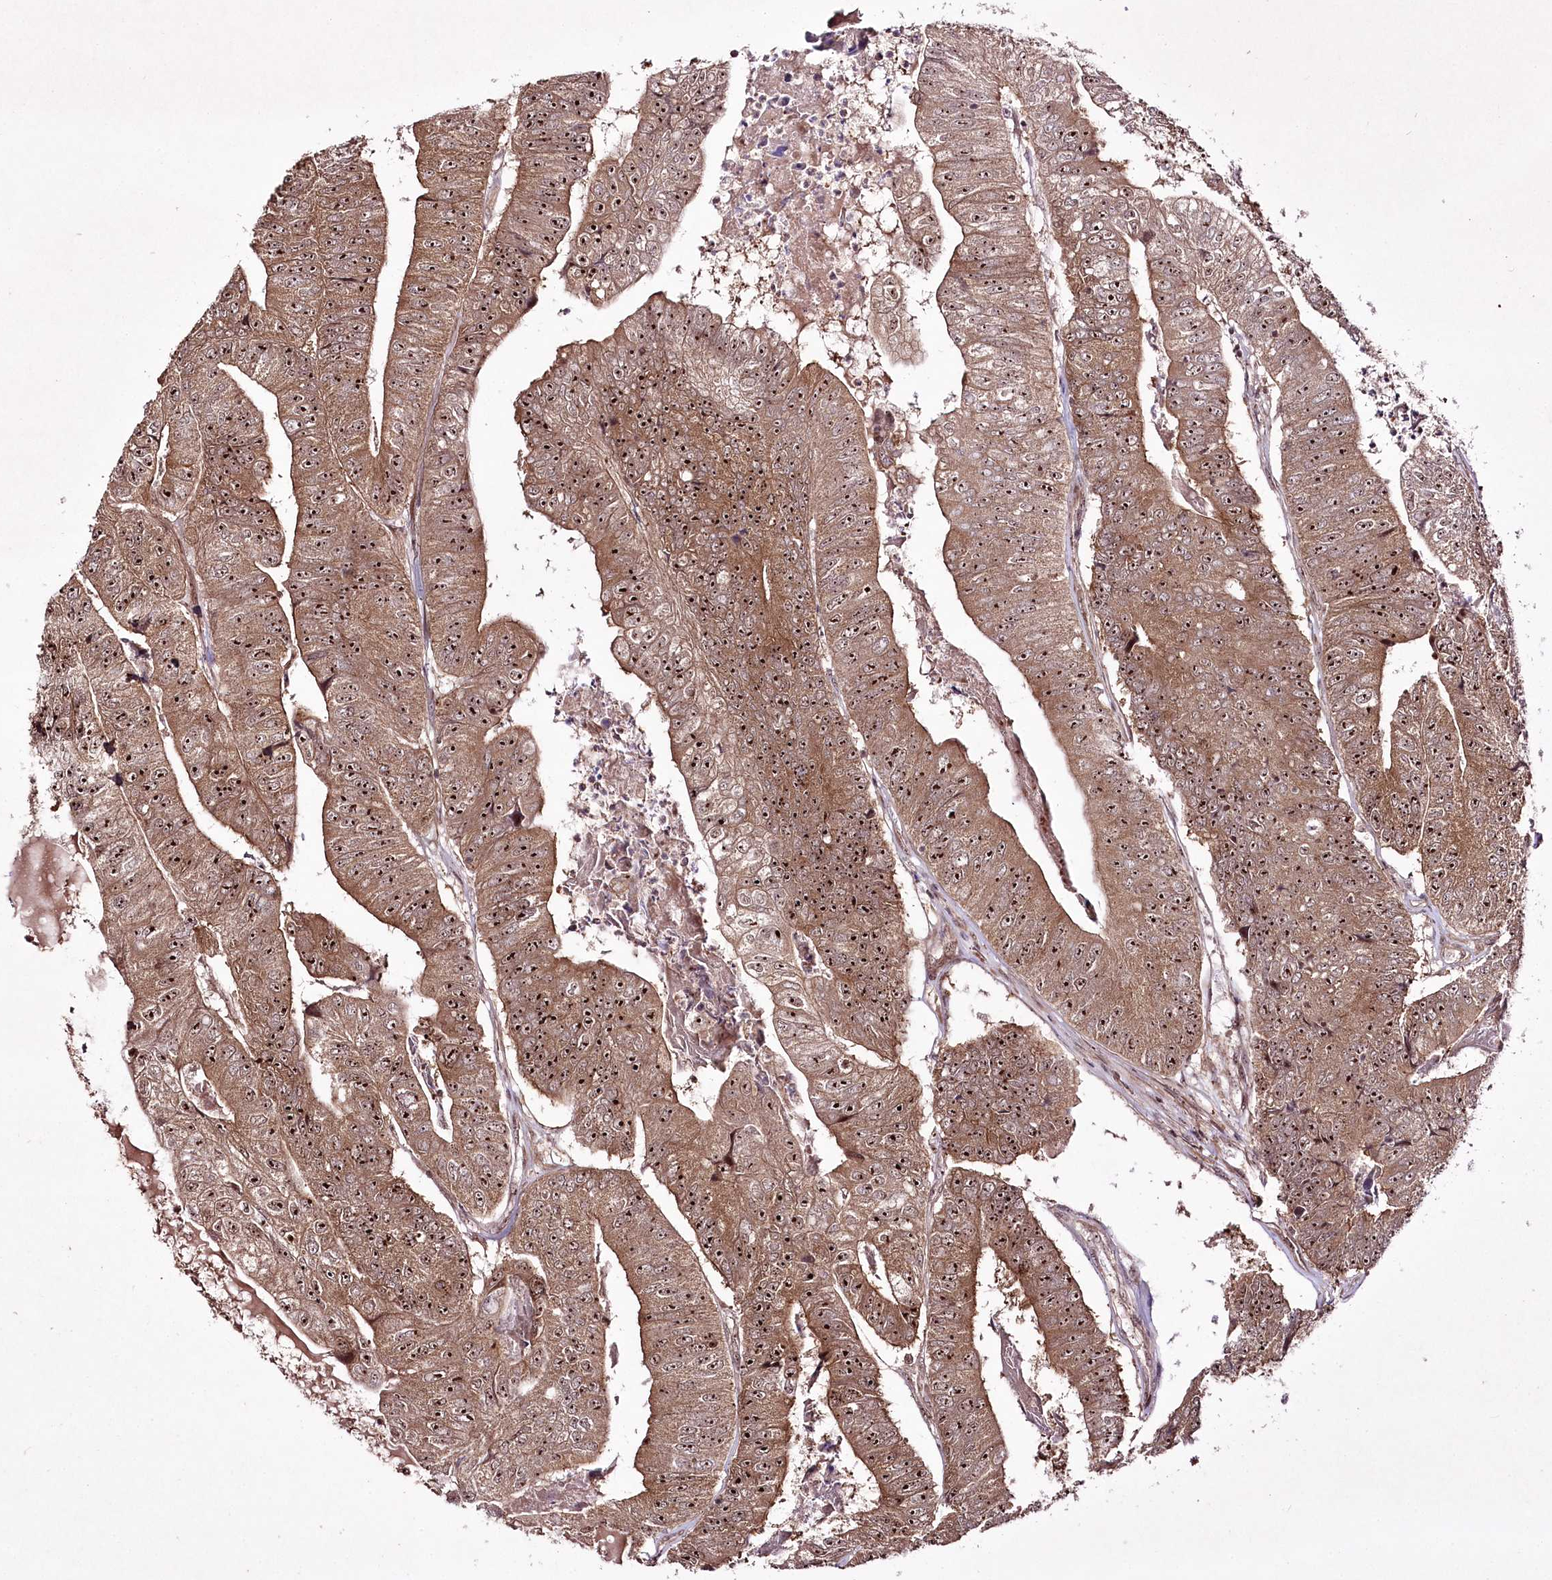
{"staining": {"intensity": "moderate", "quantity": ">75%", "location": "cytoplasmic/membranous,nuclear"}, "tissue": "colorectal cancer", "cell_type": "Tumor cells", "image_type": "cancer", "snomed": [{"axis": "morphology", "description": "Adenocarcinoma, NOS"}, {"axis": "topography", "description": "Colon"}], "caption": "A brown stain shows moderate cytoplasmic/membranous and nuclear staining of a protein in colorectal cancer (adenocarcinoma) tumor cells.", "gene": "CCDC59", "patient": {"sex": "female", "age": 67}}